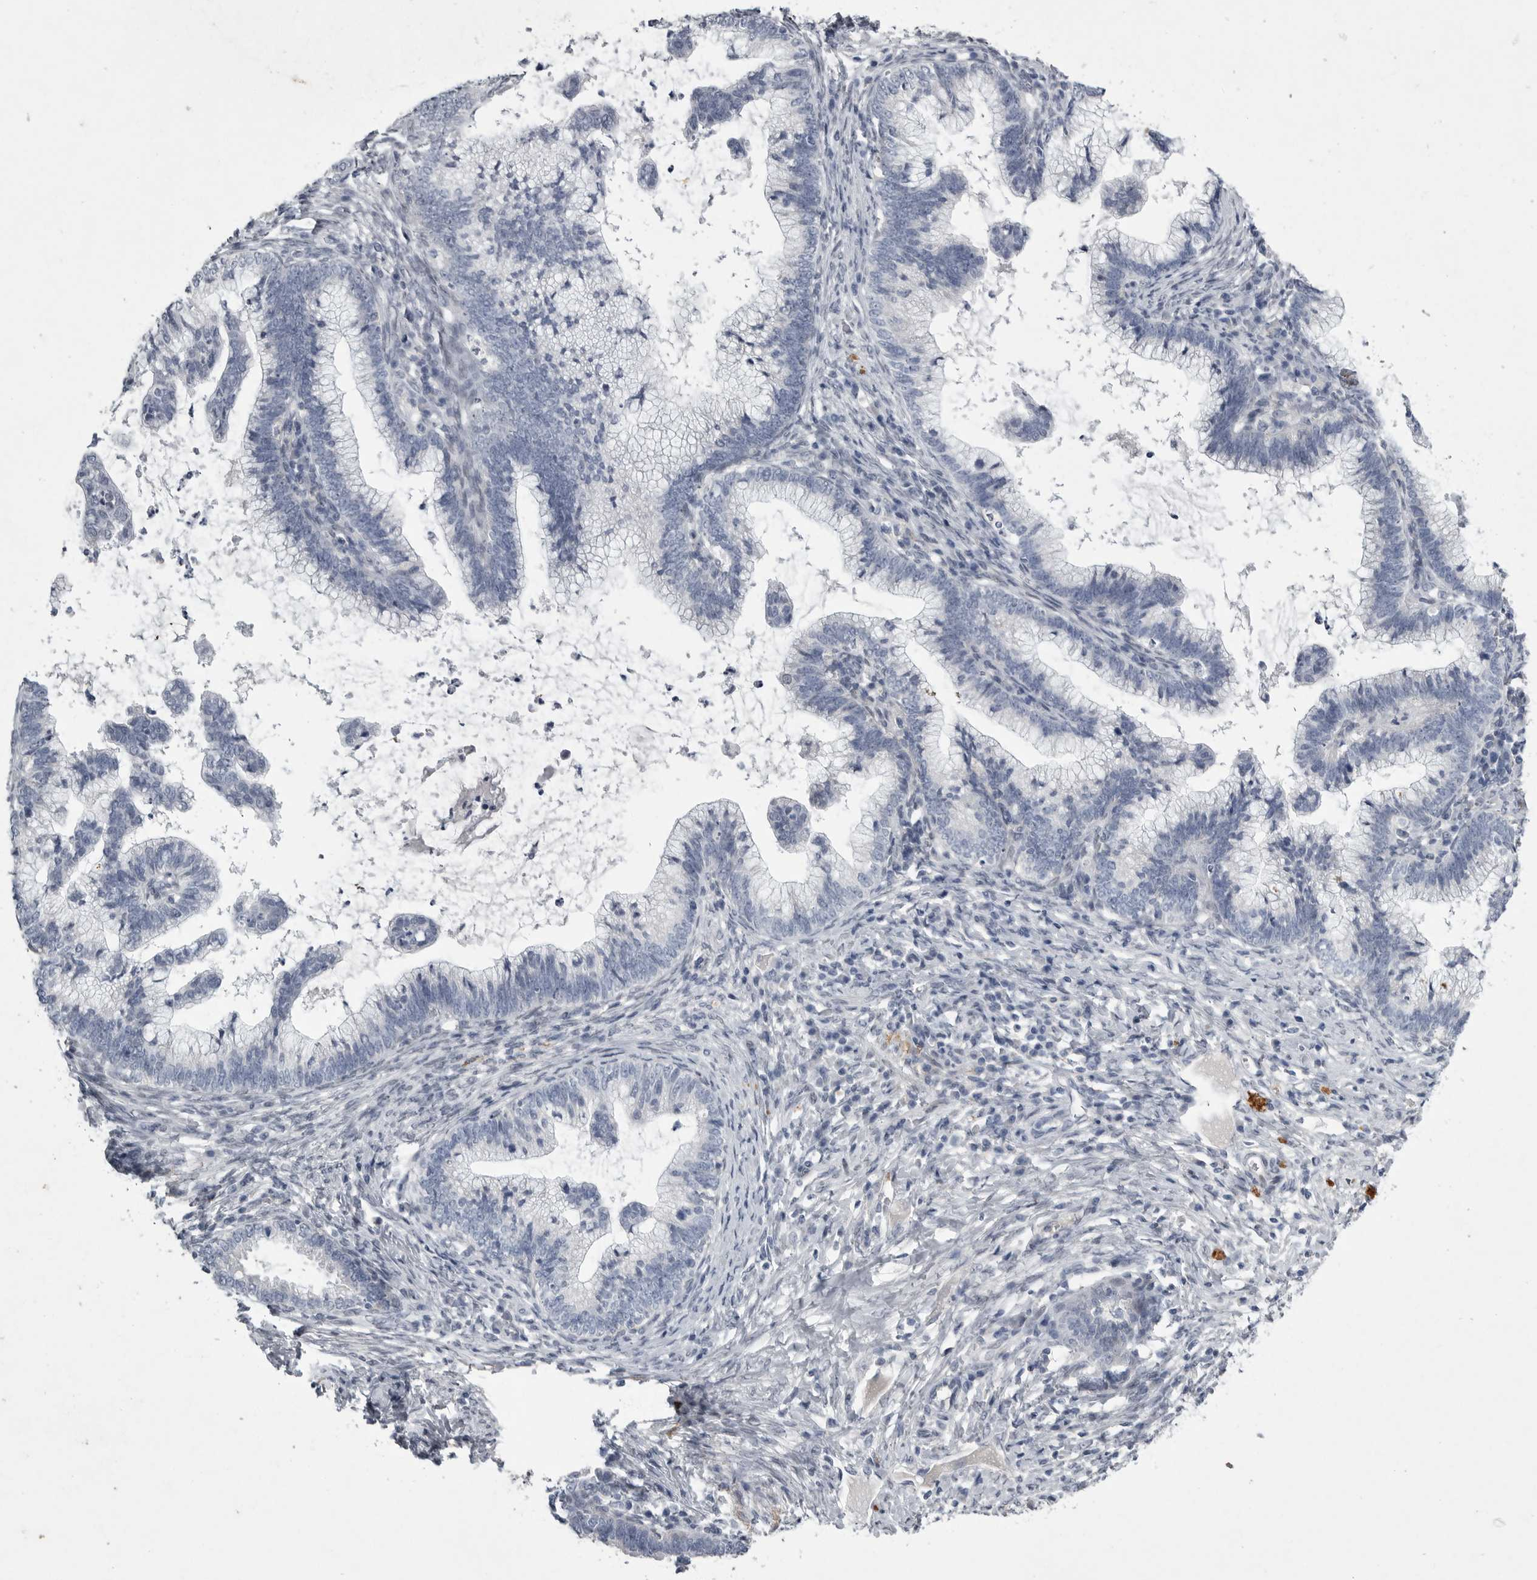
{"staining": {"intensity": "negative", "quantity": "none", "location": "none"}, "tissue": "cervical cancer", "cell_type": "Tumor cells", "image_type": "cancer", "snomed": [{"axis": "morphology", "description": "Adenocarcinoma, NOS"}, {"axis": "topography", "description": "Cervix"}], "caption": "High magnification brightfield microscopy of cervical cancer (adenocarcinoma) stained with DAB (3,3'-diaminobenzidine) (brown) and counterstained with hematoxylin (blue): tumor cells show no significant positivity.", "gene": "CRP", "patient": {"sex": "female", "age": 36}}